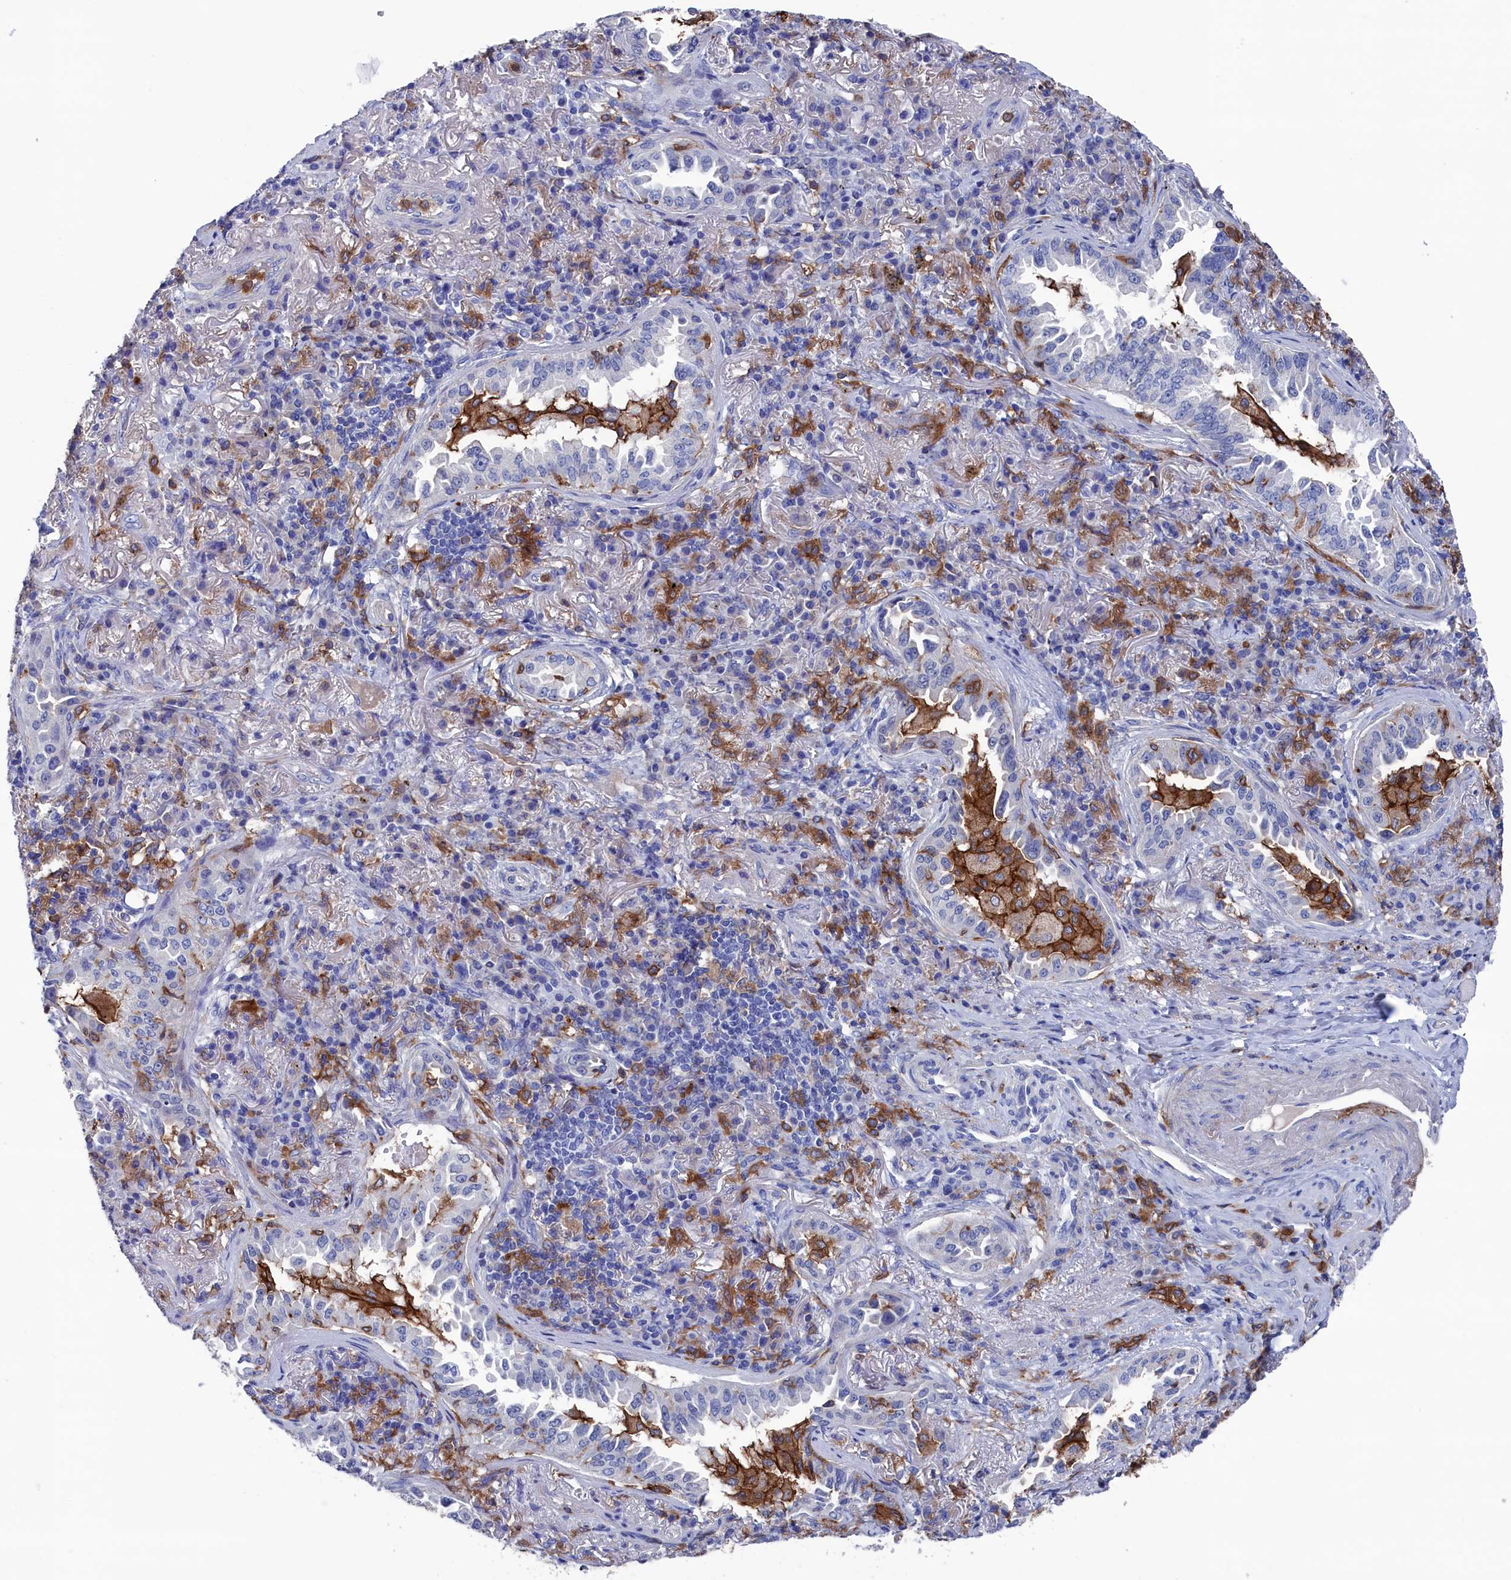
{"staining": {"intensity": "negative", "quantity": "none", "location": "none"}, "tissue": "lung cancer", "cell_type": "Tumor cells", "image_type": "cancer", "snomed": [{"axis": "morphology", "description": "Adenocarcinoma, NOS"}, {"axis": "topography", "description": "Lung"}], "caption": "Tumor cells are negative for brown protein staining in lung cancer (adenocarcinoma).", "gene": "TYROBP", "patient": {"sex": "female", "age": 69}}